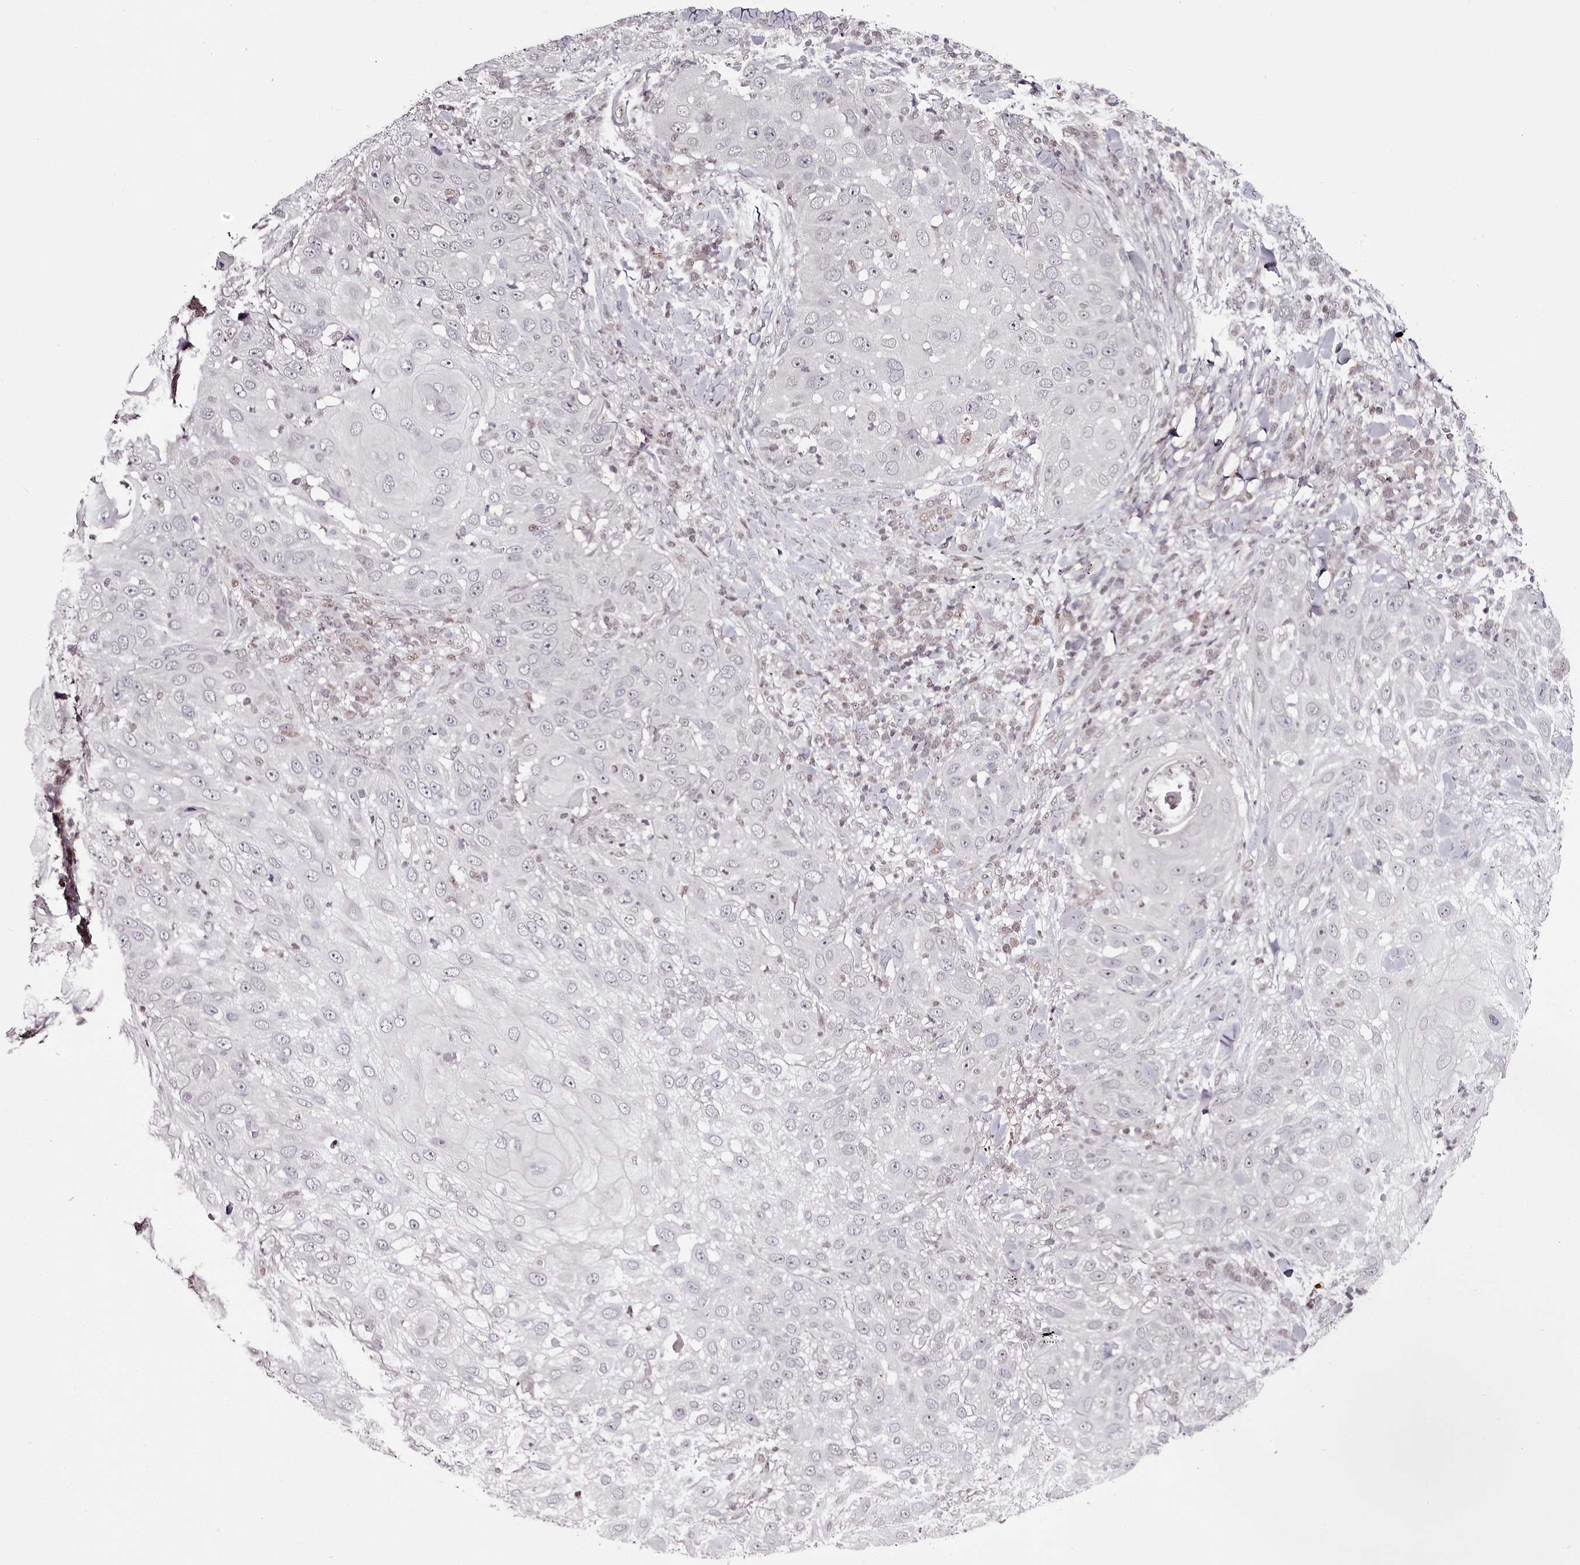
{"staining": {"intensity": "negative", "quantity": "none", "location": "none"}, "tissue": "skin cancer", "cell_type": "Tumor cells", "image_type": "cancer", "snomed": [{"axis": "morphology", "description": "Squamous cell carcinoma, NOS"}, {"axis": "topography", "description": "Skin"}], "caption": "The photomicrograph demonstrates no significant expression in tumor cells of skin cancer (squamous cell carcinoma).", "gene": "THYN1", "patient": {"sex": "female", "age": 44}}